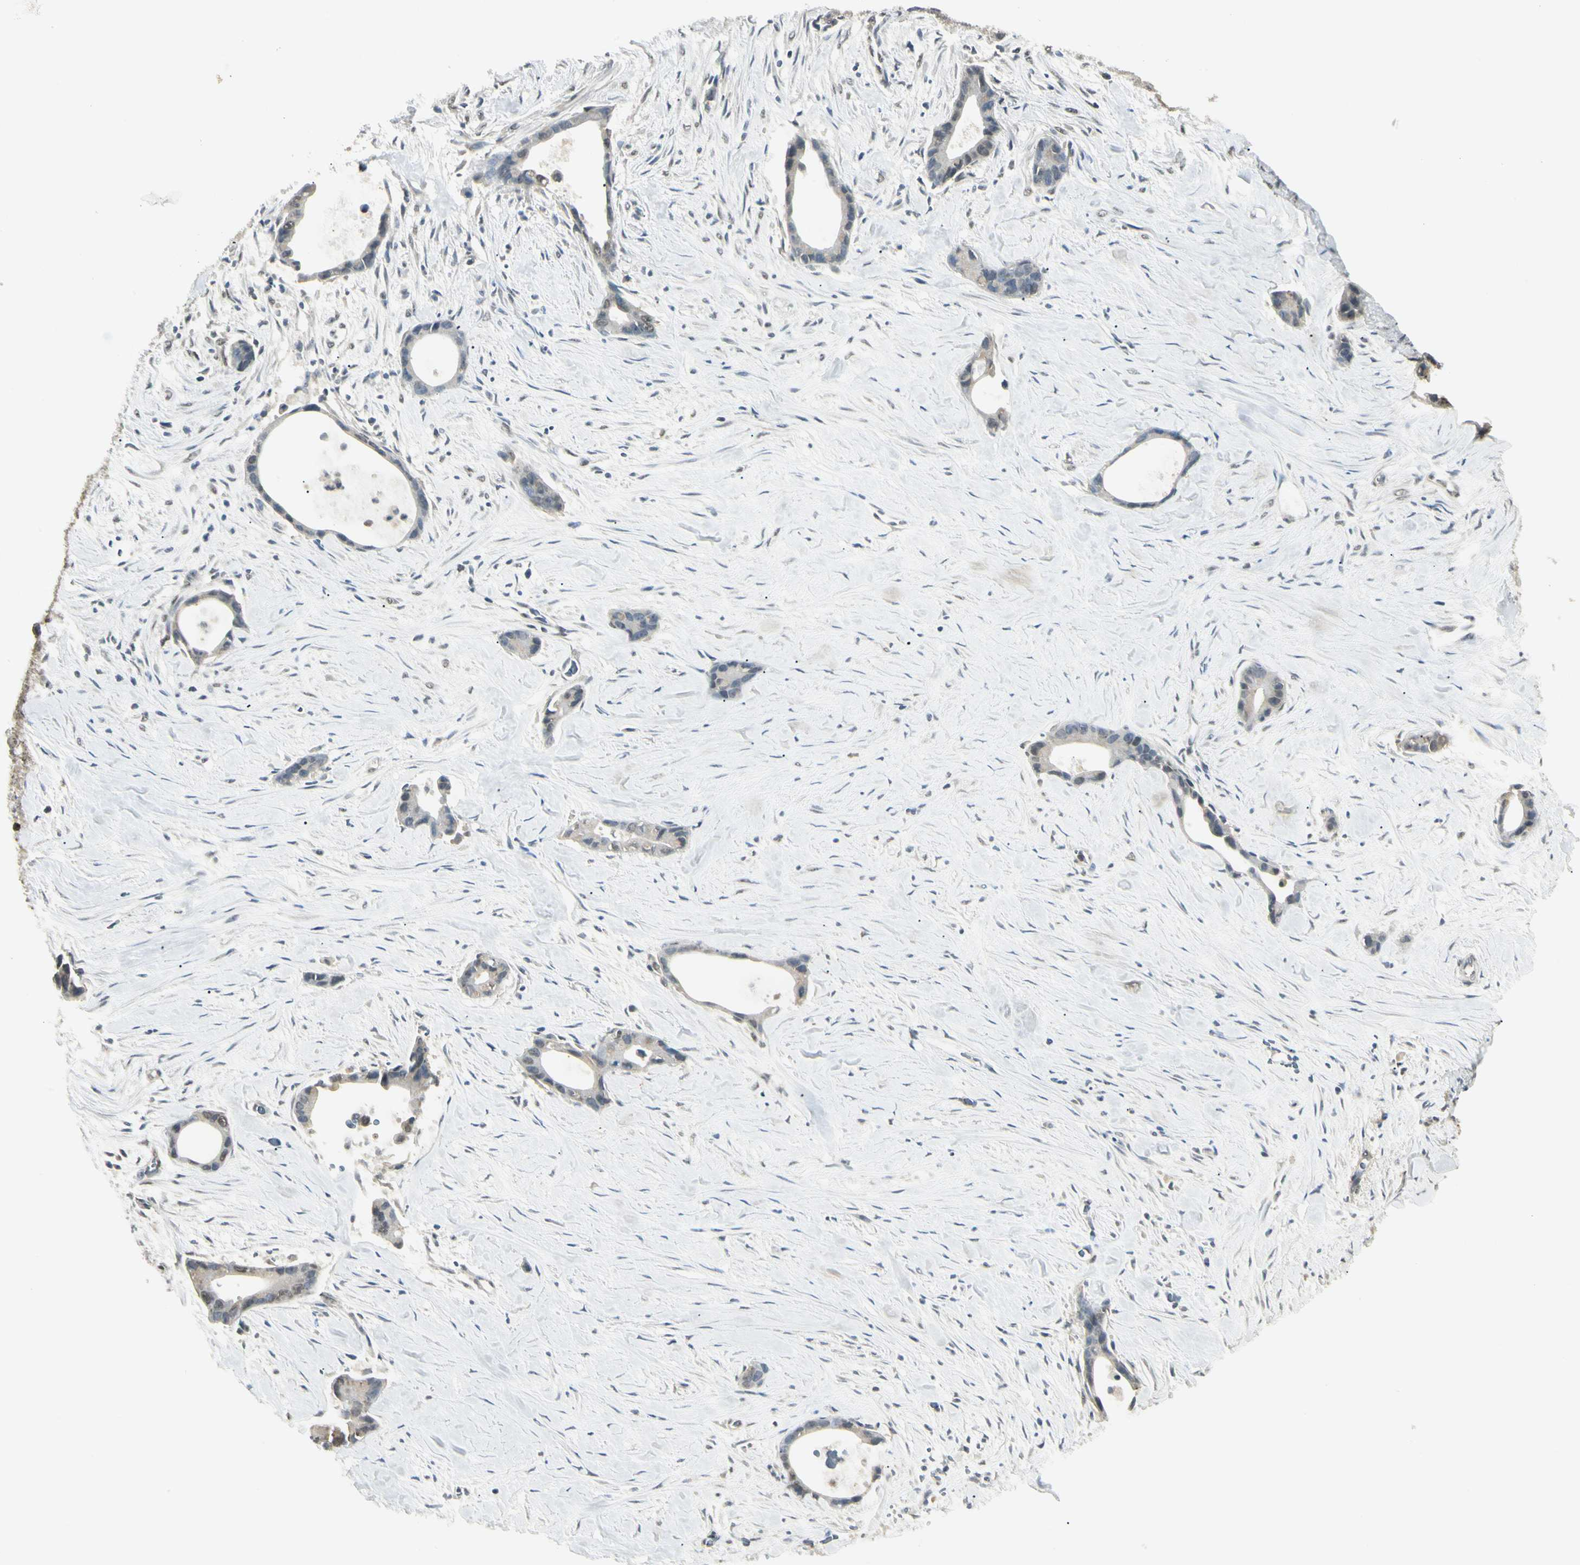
{"staining": {"intensity": "negative", "quantity": "none", "location": "none"}, "tissue": "liver cancer", "cell_type": "Tumor cells", "image_type": "cancer", "snomed": [{"axis": "morphology", "description": "Cholangiocarcinoma"}, {"axis": "topography", "description": "Liver"}], "caption": "An IHC micrograph of cholangiocarcinoma (liver) is shown. There is no staining in tumor cells of cholangiocarcinoma (liver). (DAB immunohistochemistry visualized using brightfield microscopy, high magnification).", "gene": "SGCA", "patient": {"sex": "female", "age": 55}}